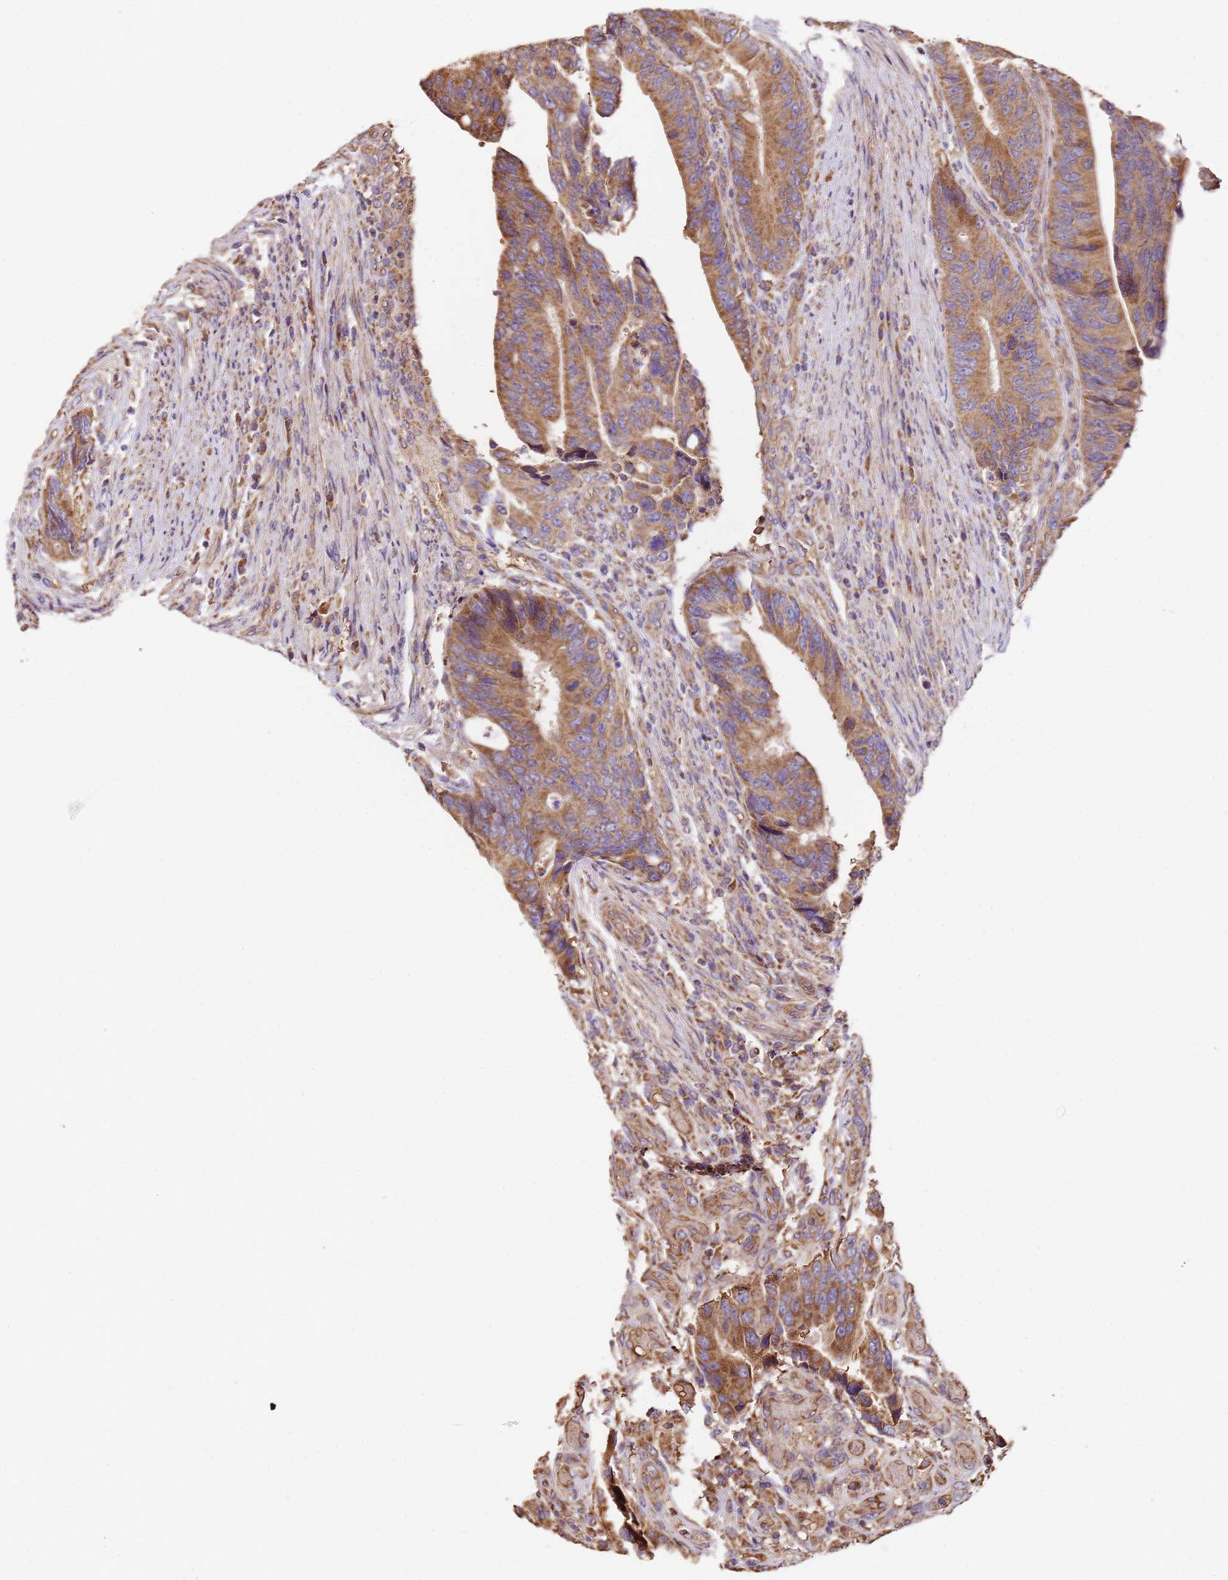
{"staining": {"intensity": "moderate", "quantity": ">75%", "location": "cytoplasmic/membranous"}, "tissue": "colorectal cancer", "cell_type": "Tumor cells", "image_type": "cancer", "snomed": [{"axis": "morphology", "description": "Adenocarcinoma, NOS"}, {"axis": "topography", "description": "Colon"}], "caption": "IHC (DAB) staining of human colorectal cancer shows moderate cytoplasmic/membranous protein staining in approximately >75% of tumor cells.", "gene": "LRRIQ1", "patient": {"sex": "male", "age": 87}}